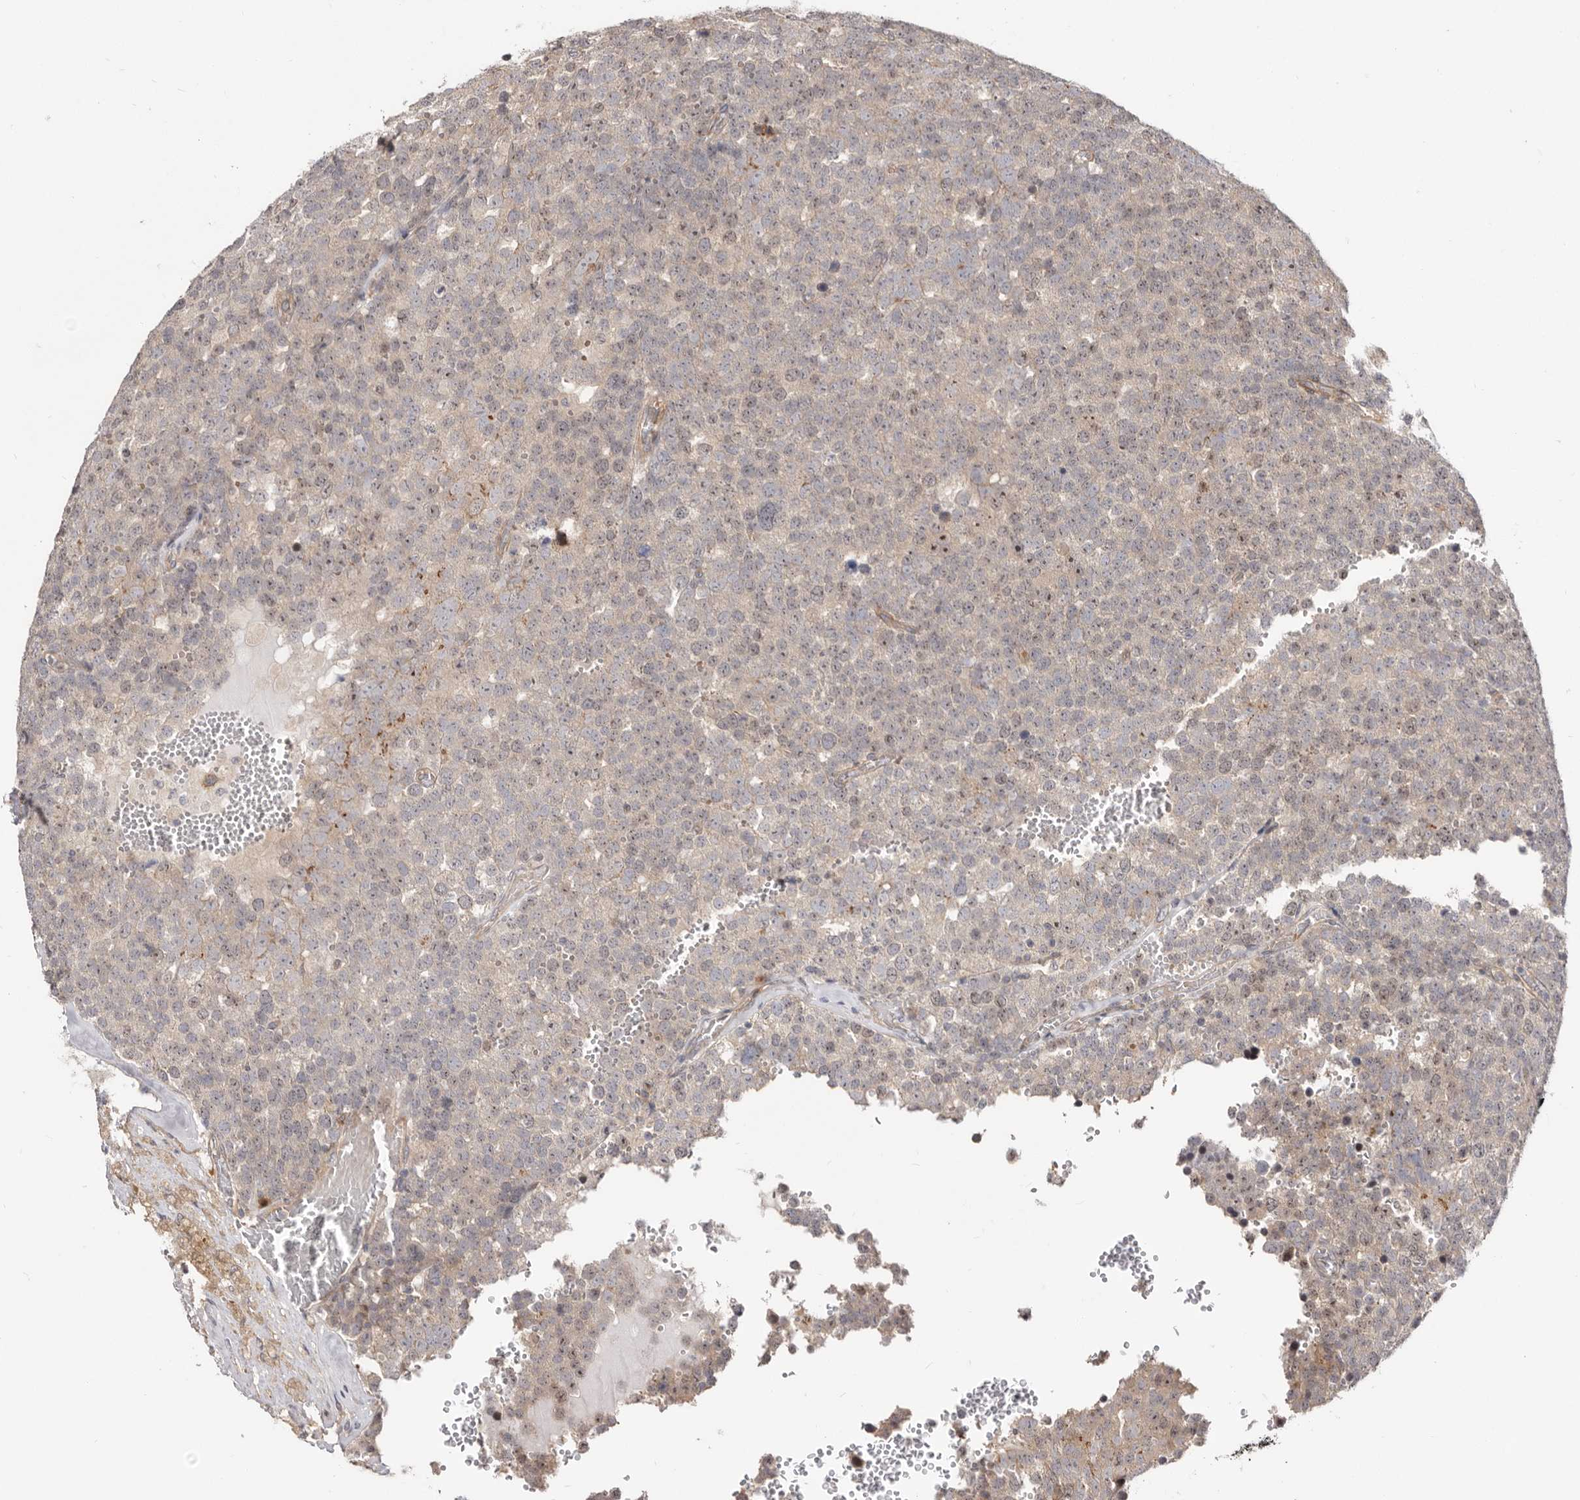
{"staining": {"intensity": "weak", "quantity": "25%-75%", "location": "nuclear"}, "tissue": "testis cancer", "cell_type": "Tumor cells", "image_type": "cancer", "snomed": [{"axis": "morphology", "description": "Seminoma, NOS"}, {"axis": "topography", "description": "Testis"}], "caption": "Immunohistochemistry of human seminoma (testis) demonstrates low levels of weak nuclear staining in about 25%-75% of tumor cells. (Stains: DAB (3,3'-diaminobenzidine) in brown, nuclei in blue, Microscopy: brightfield microscopy at high magnification).", "gene": "GPATCH4", "patient": {"sex": "male", "age": 71}}